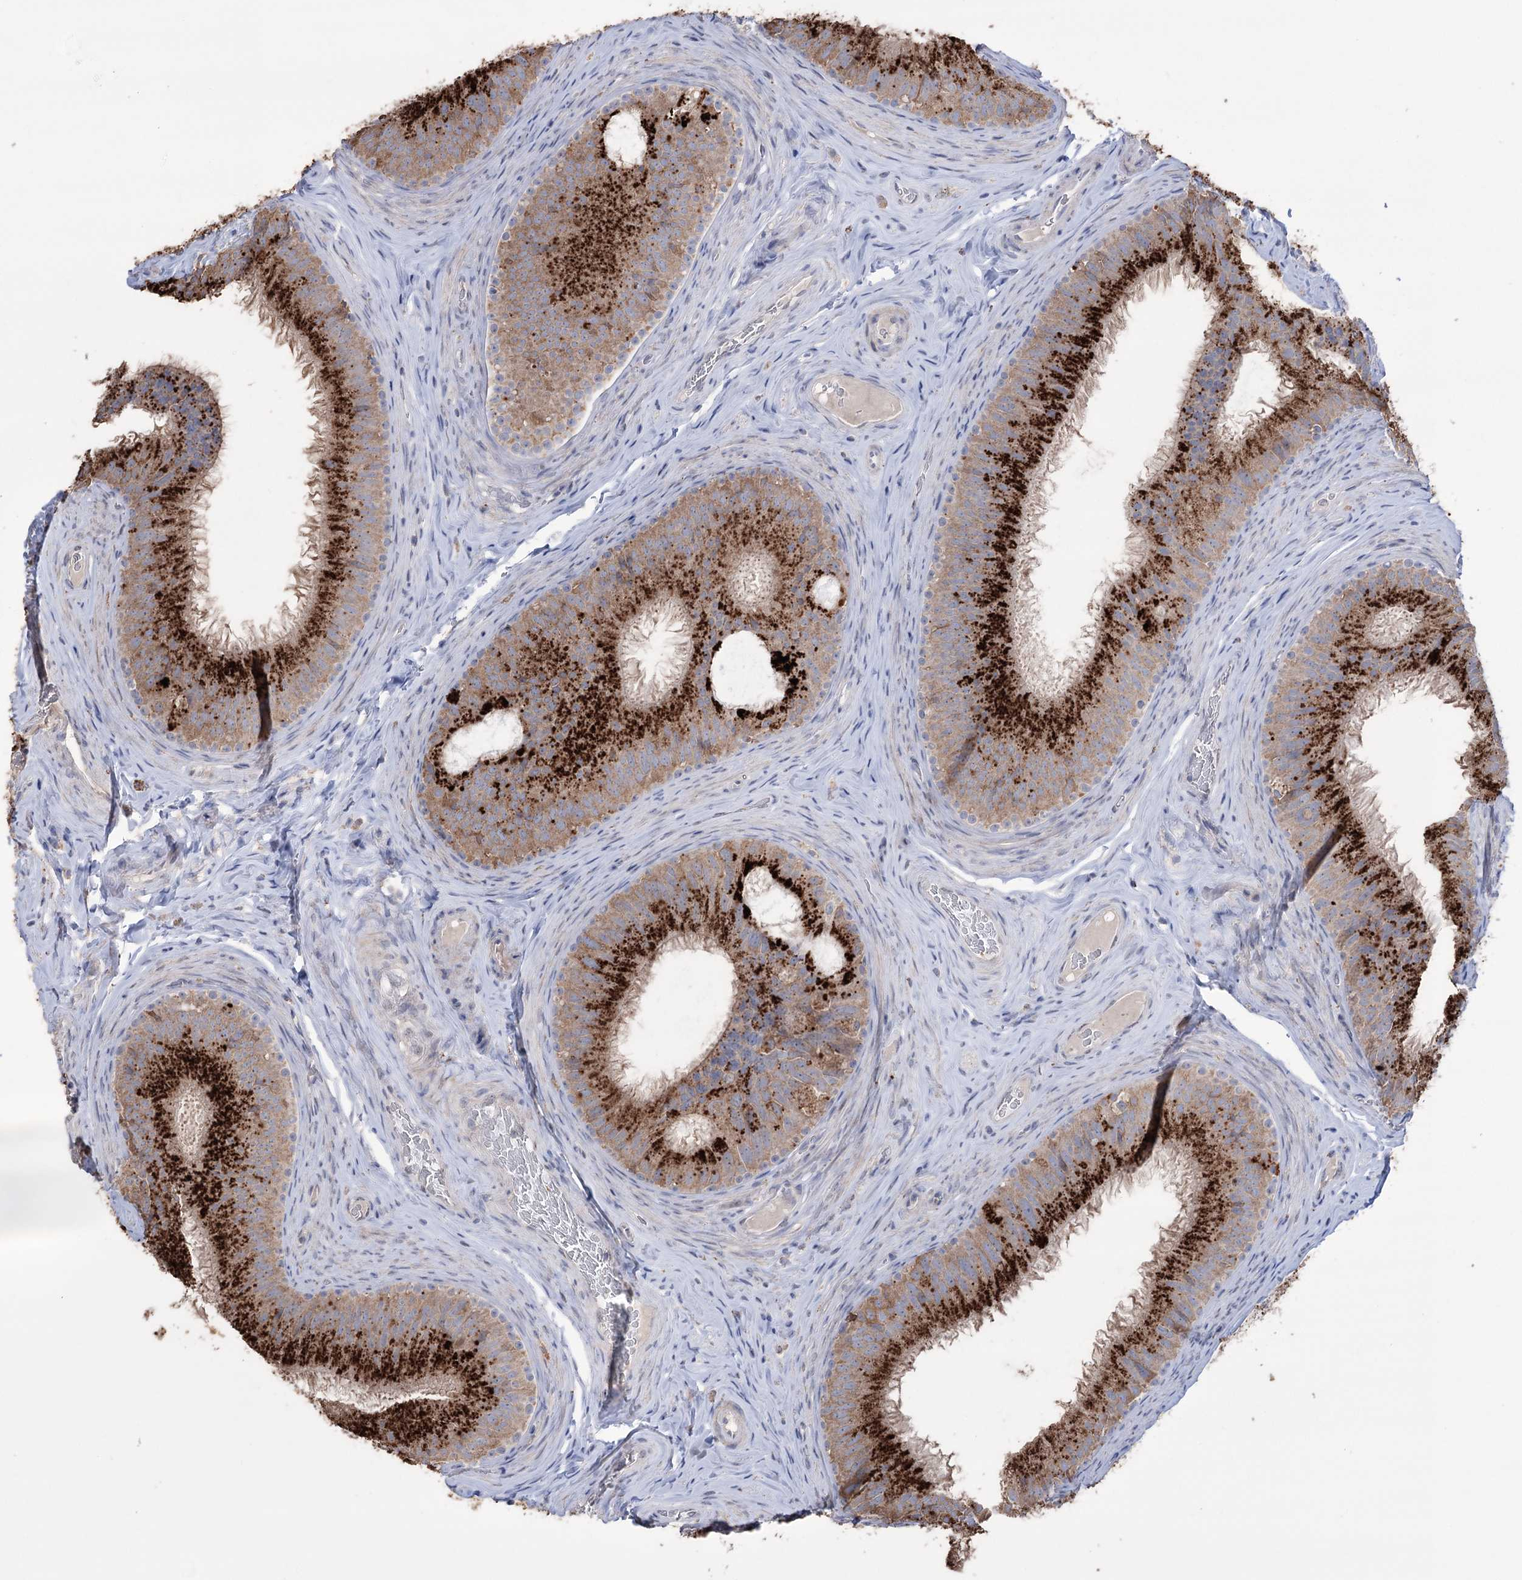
{"staining": {"intensity": "strong", "quantity": ">75%", "location": "cytoplasmic/membranous"}, "tissue": "epididymis", "cell_type": "Glandular cells", "image_type": "normal", "snomed": [{"axis": "morphology", "description": "Normal tissue, NOS"}, {"axis": "topography", "description": "Epididymis"}], "caption": "DAB immunohistochemical staining of normal epididymis demonstrates strong cytoplasmic/membranous protein positivity in approximately >75% of glandular cells.", "gene": "TRIM71", "patient": {"sex": "male", "age": 34}}